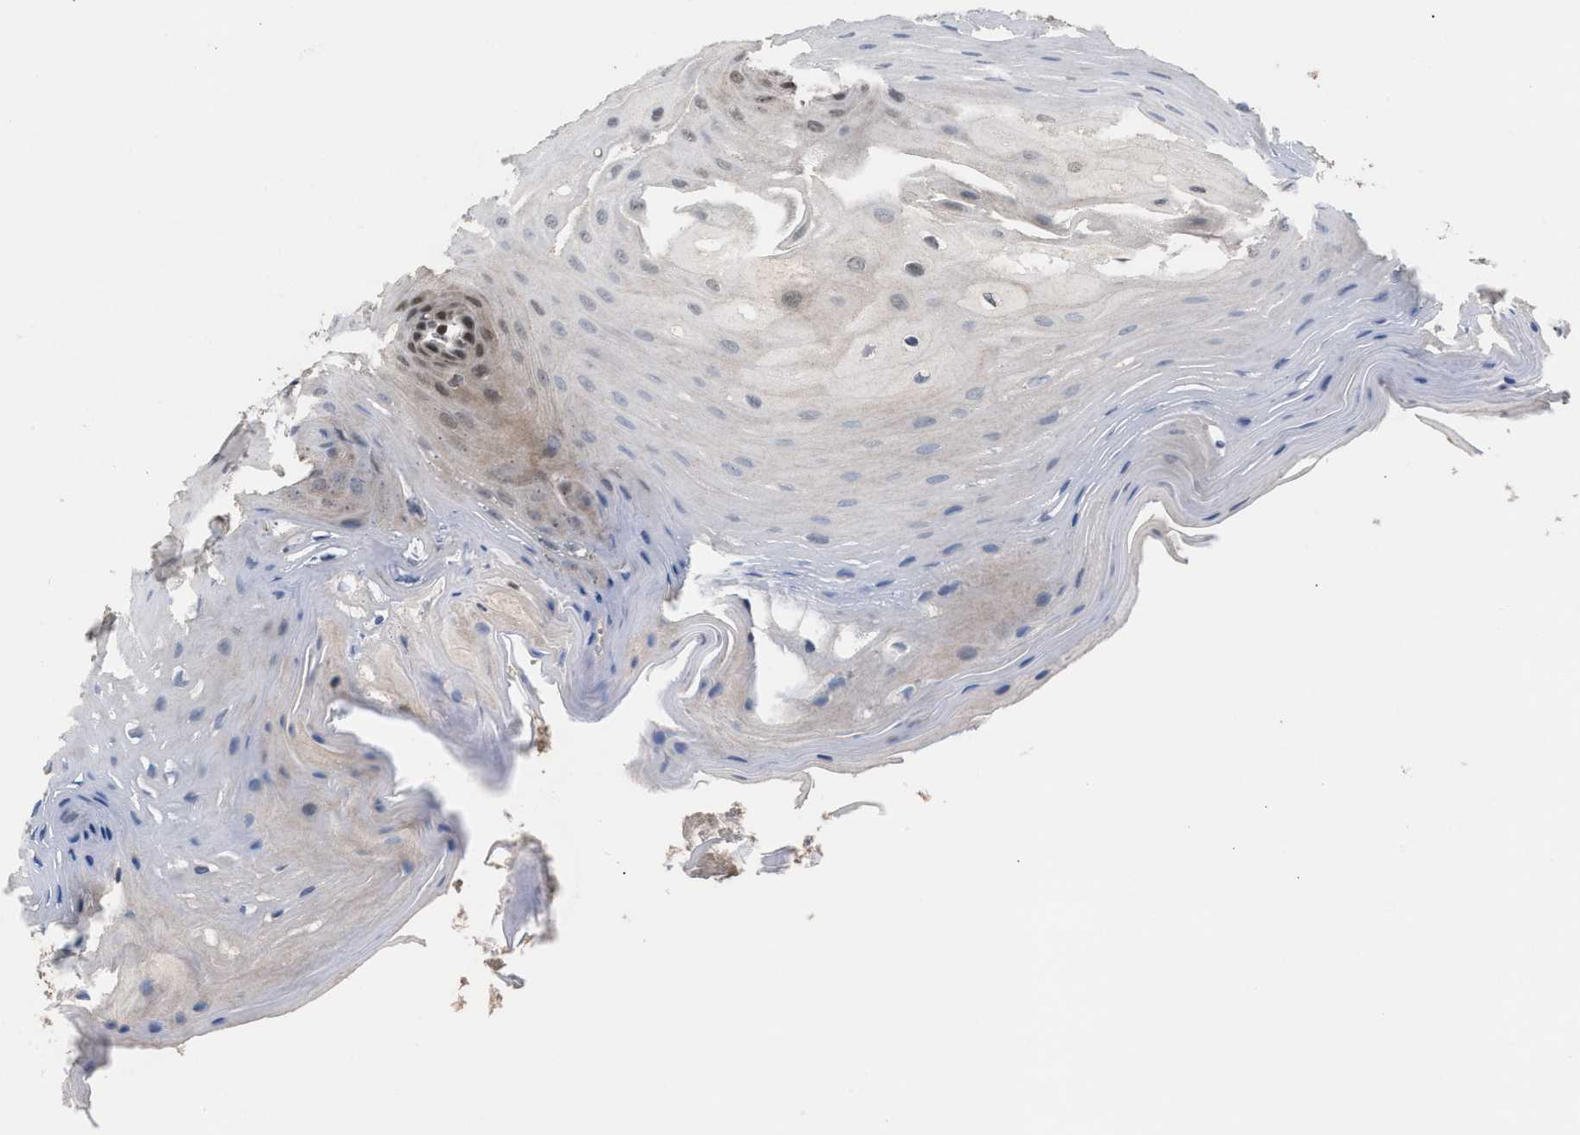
{"staining": {"intensity": "moderate", "quantity": ">75%", "location": "nuclear"}, "tissue": "oral mucosa", "cell_type": "Squamous epithelial cells", "image_type": "normal", "snomed": [{"axis": "morphology", "description": "Normal tissue, NOS"}, {"axis": "morphology", "description": "Squamous cell carcinoma, NOS"}, {"axis": "topography", "description": "Oral tissue"}, {"axis": "topography", "description": "Head-Neck"}], "caption": "Oral mucosa stained with a brown dye displays moderate nuclear positive expression in about >75% of squamous epithelial cells.", "gene": "C9orf78", "patient": {"sex": "male", "age": 71}}